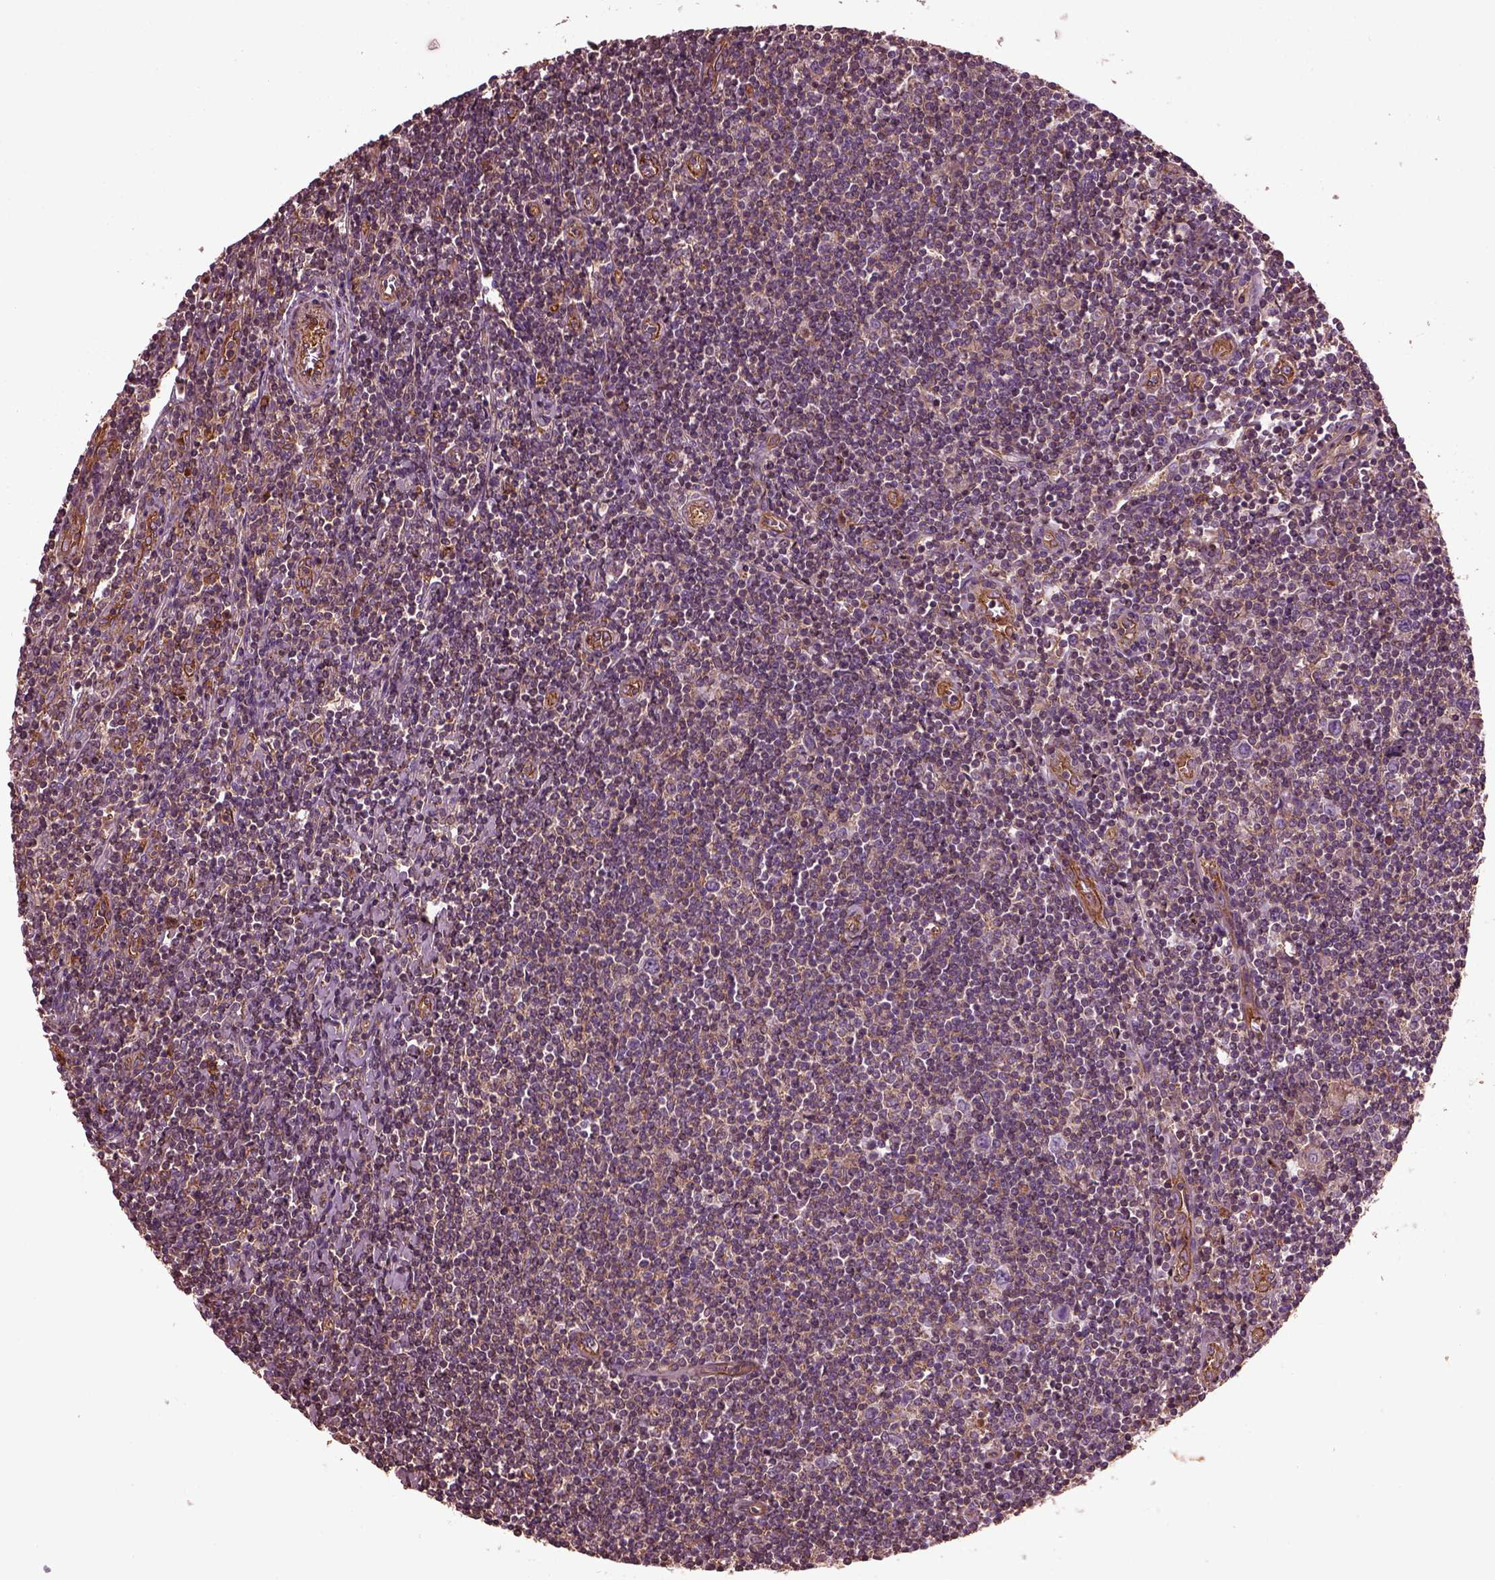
{"staining": {"intensity": "weak", "quantity": ">75%", "location": "cytoplasmic/membranous"}, "tissue": "lymphoma", "cell_type": "Tumor cells", "image_type": "cancer", "snomed": [{"axis": "morphology", "description": "Hodgkin's disease, NOS"}, {"axis": "topography", "description": "Lymph node"}], "caption": "The photomicrograph reveals staining of lymphoma, revealing weak cytoplasmic/membranous protein expression (brown color) within tumor cells.", "gene": "MYL6", "patient": {"sex": "male", "age": 40}}